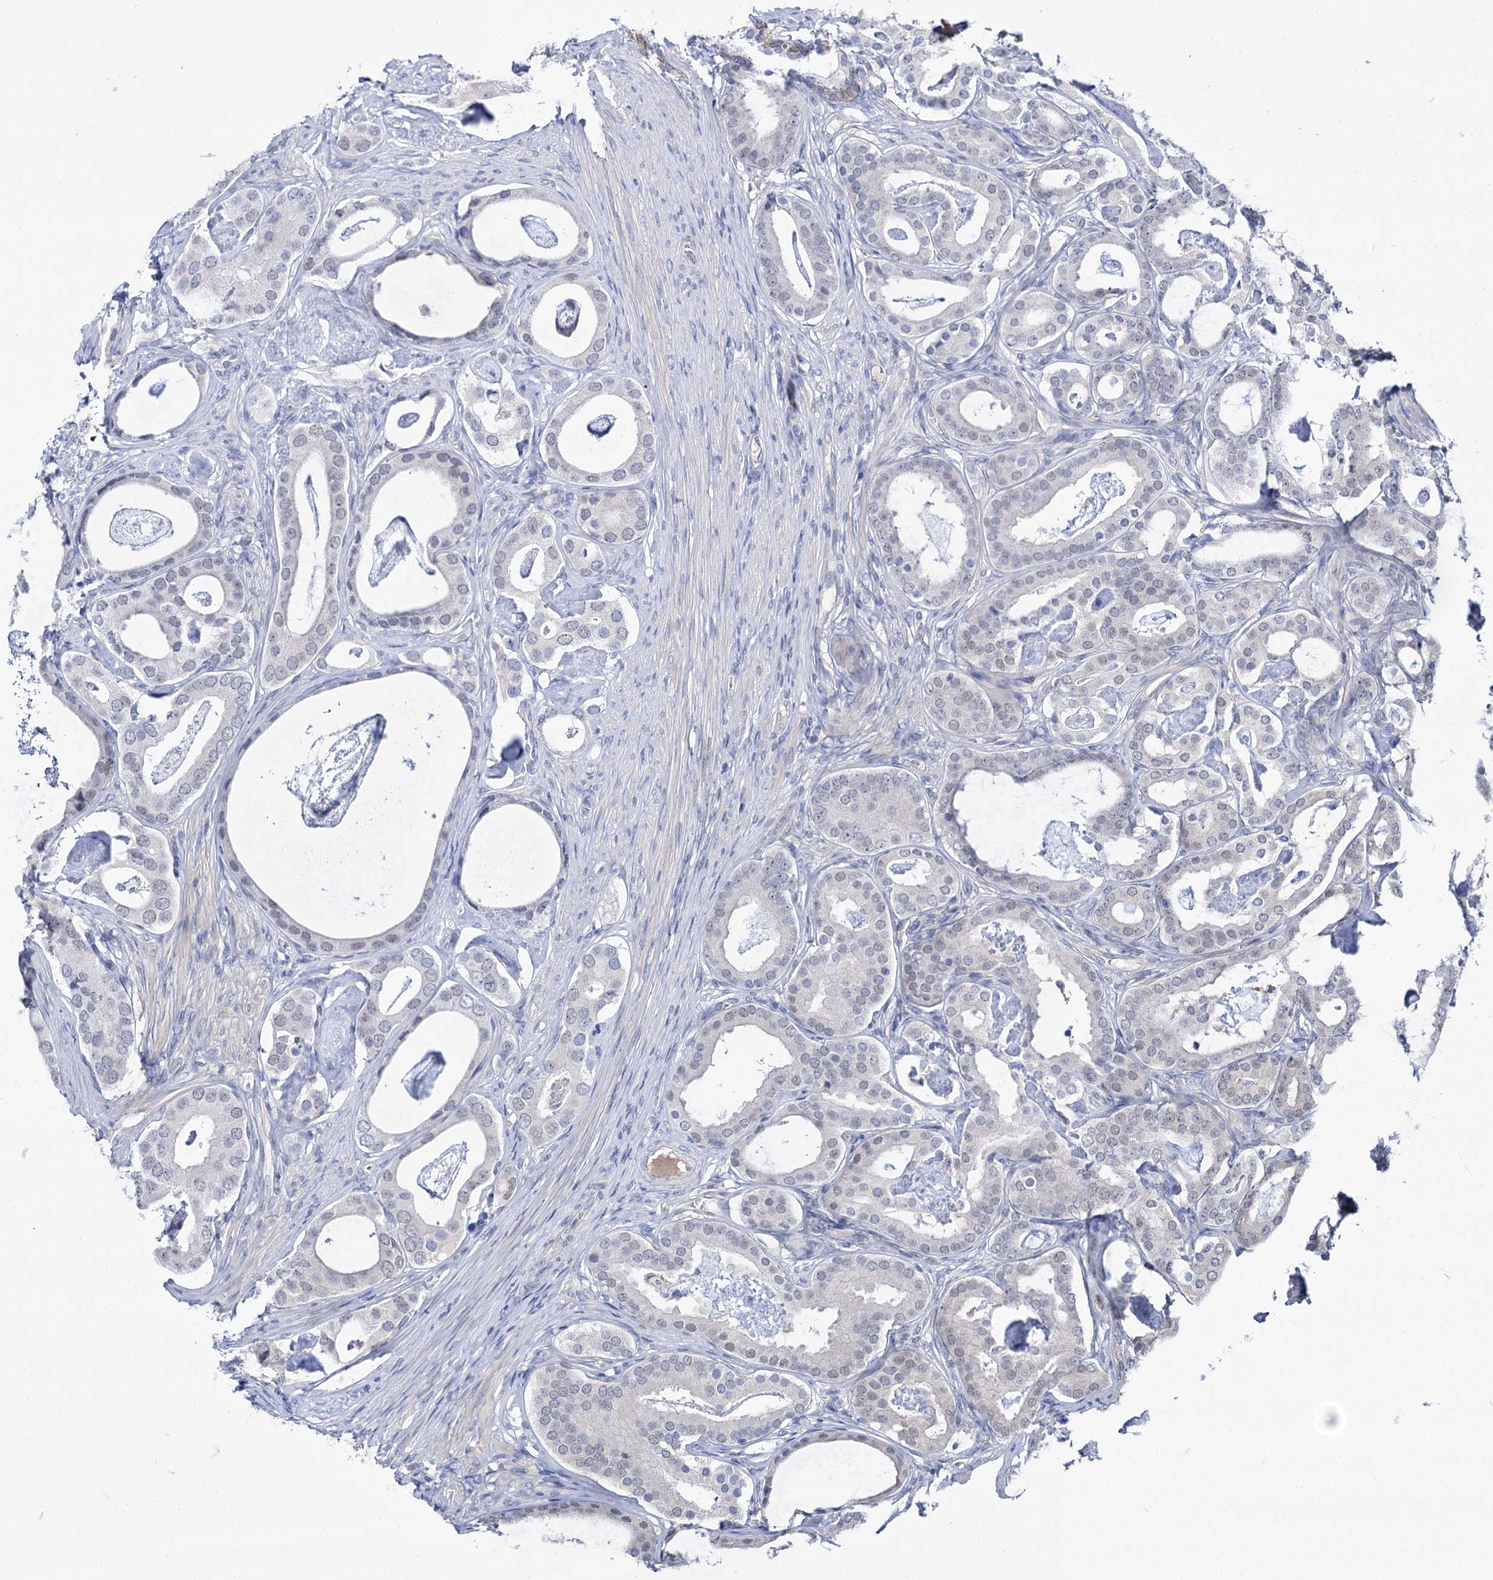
{"staining": {"intensity": "negative", "quantity": "none", "location": "none"}, "tissue": "prostate cancer", "cell_type": "Tumor cells", "image_type": "cancer", "snomed": [{"axis": "morphology", "description": "Adenocarcinoma, Low grade"}, {"axis": "topography", "description": "Prostate"}], "caption": "The micrograph exhibits no significant positivity in tumor cells of prostate cancer.", "gene": "NEK10", "patient": {"sex": "male", "age": 71}}